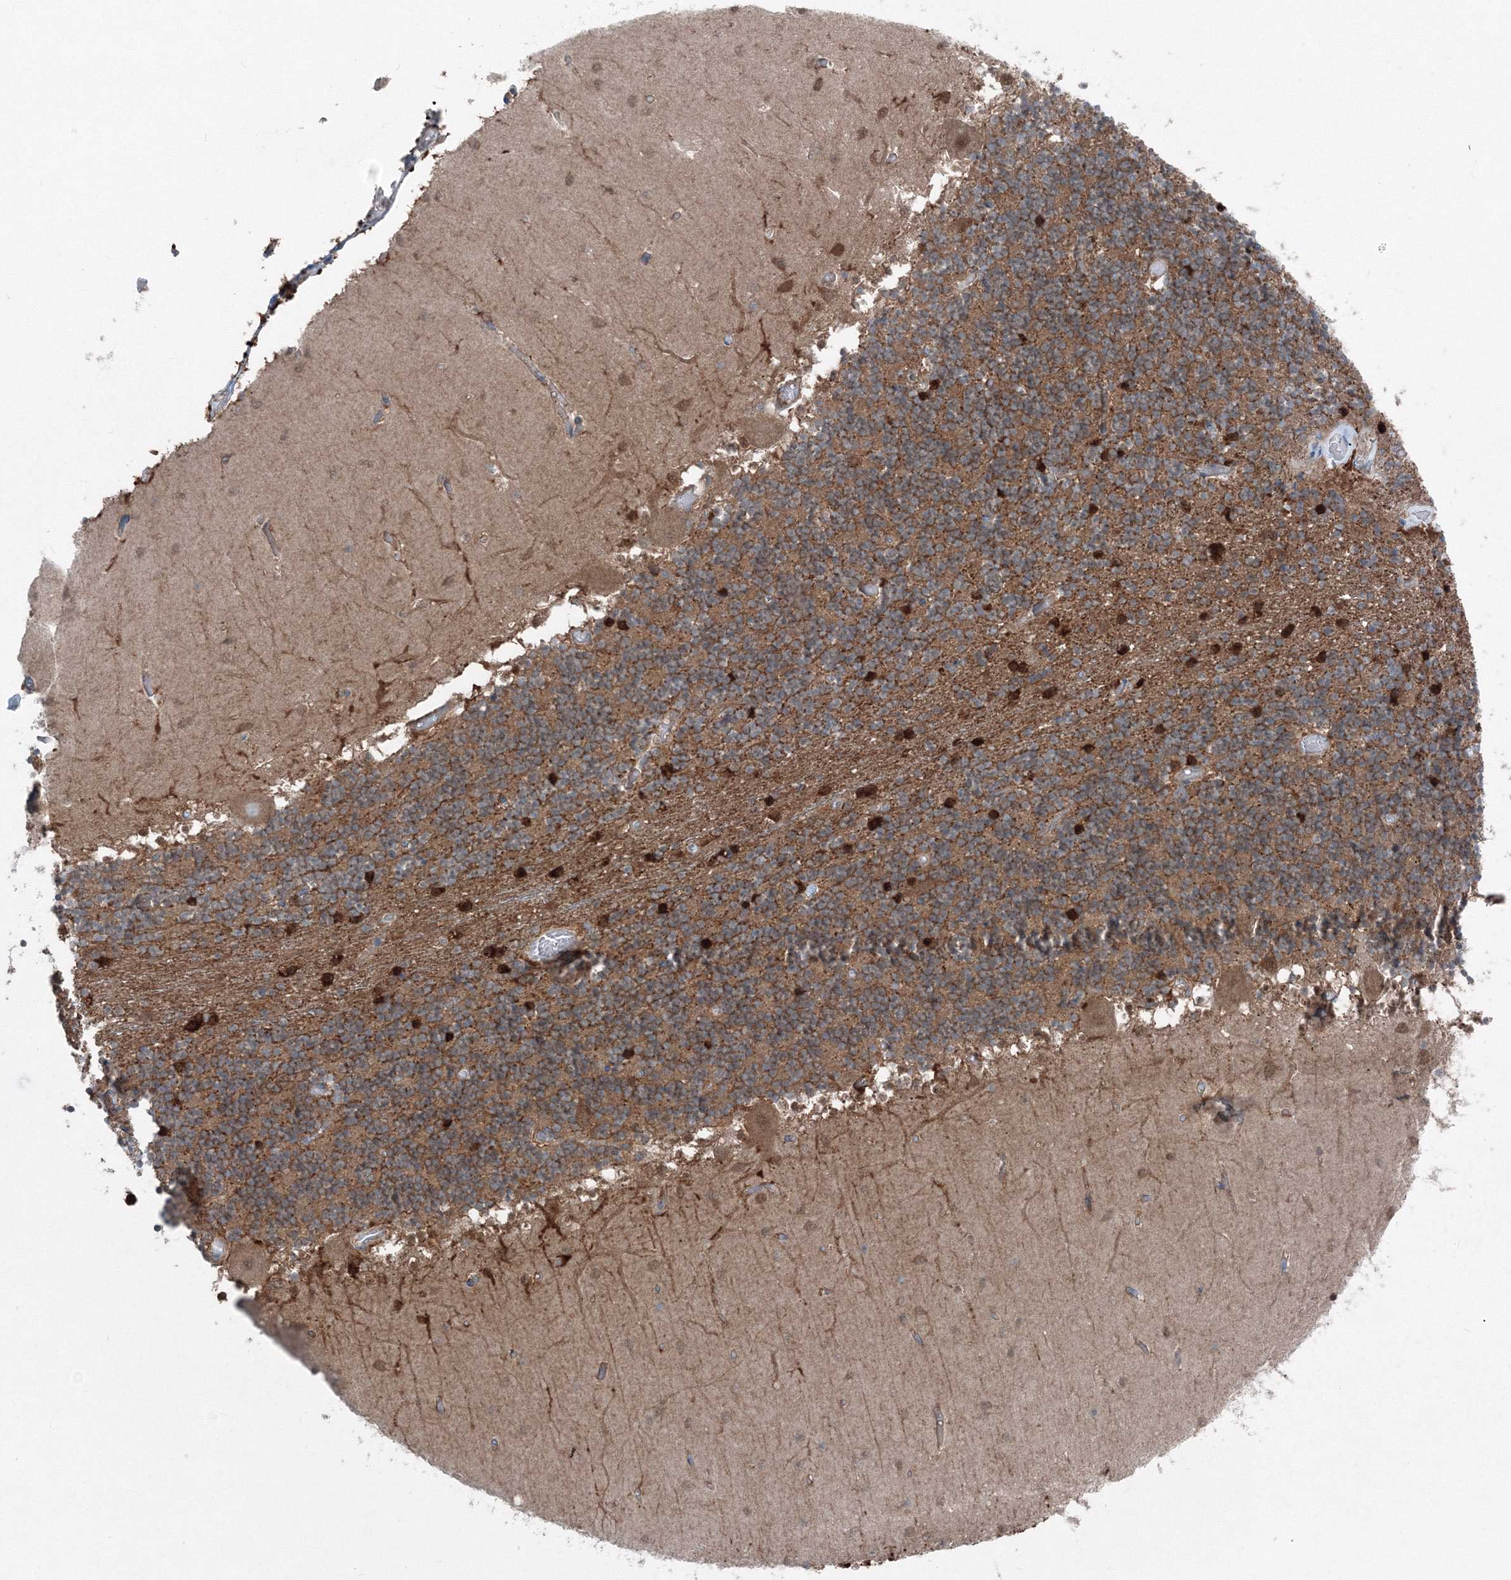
{"staining": {"intensity": "moderate", "quantity": ">75%", "location": "cytoplasmic/membranous"}, "tissue": "cerebellum", "cell_type": "Cells in granular layer", "image_type": "normal", "snomed": [{"axis": "morphology", "description": "Normal tissue, NOS"}, {"axis": "topography", "description": "Cerebellum"}], "caption": "Immunohistochemical staining of unremarkable human cerebellum reveals moderate cytoplasmic/membranous protein positivity in approximately >75% of cells in granular layer. Nuclei are stained in blue.", "gene": "TPRKB", "patient": {"sex": "female", "age": 28}}